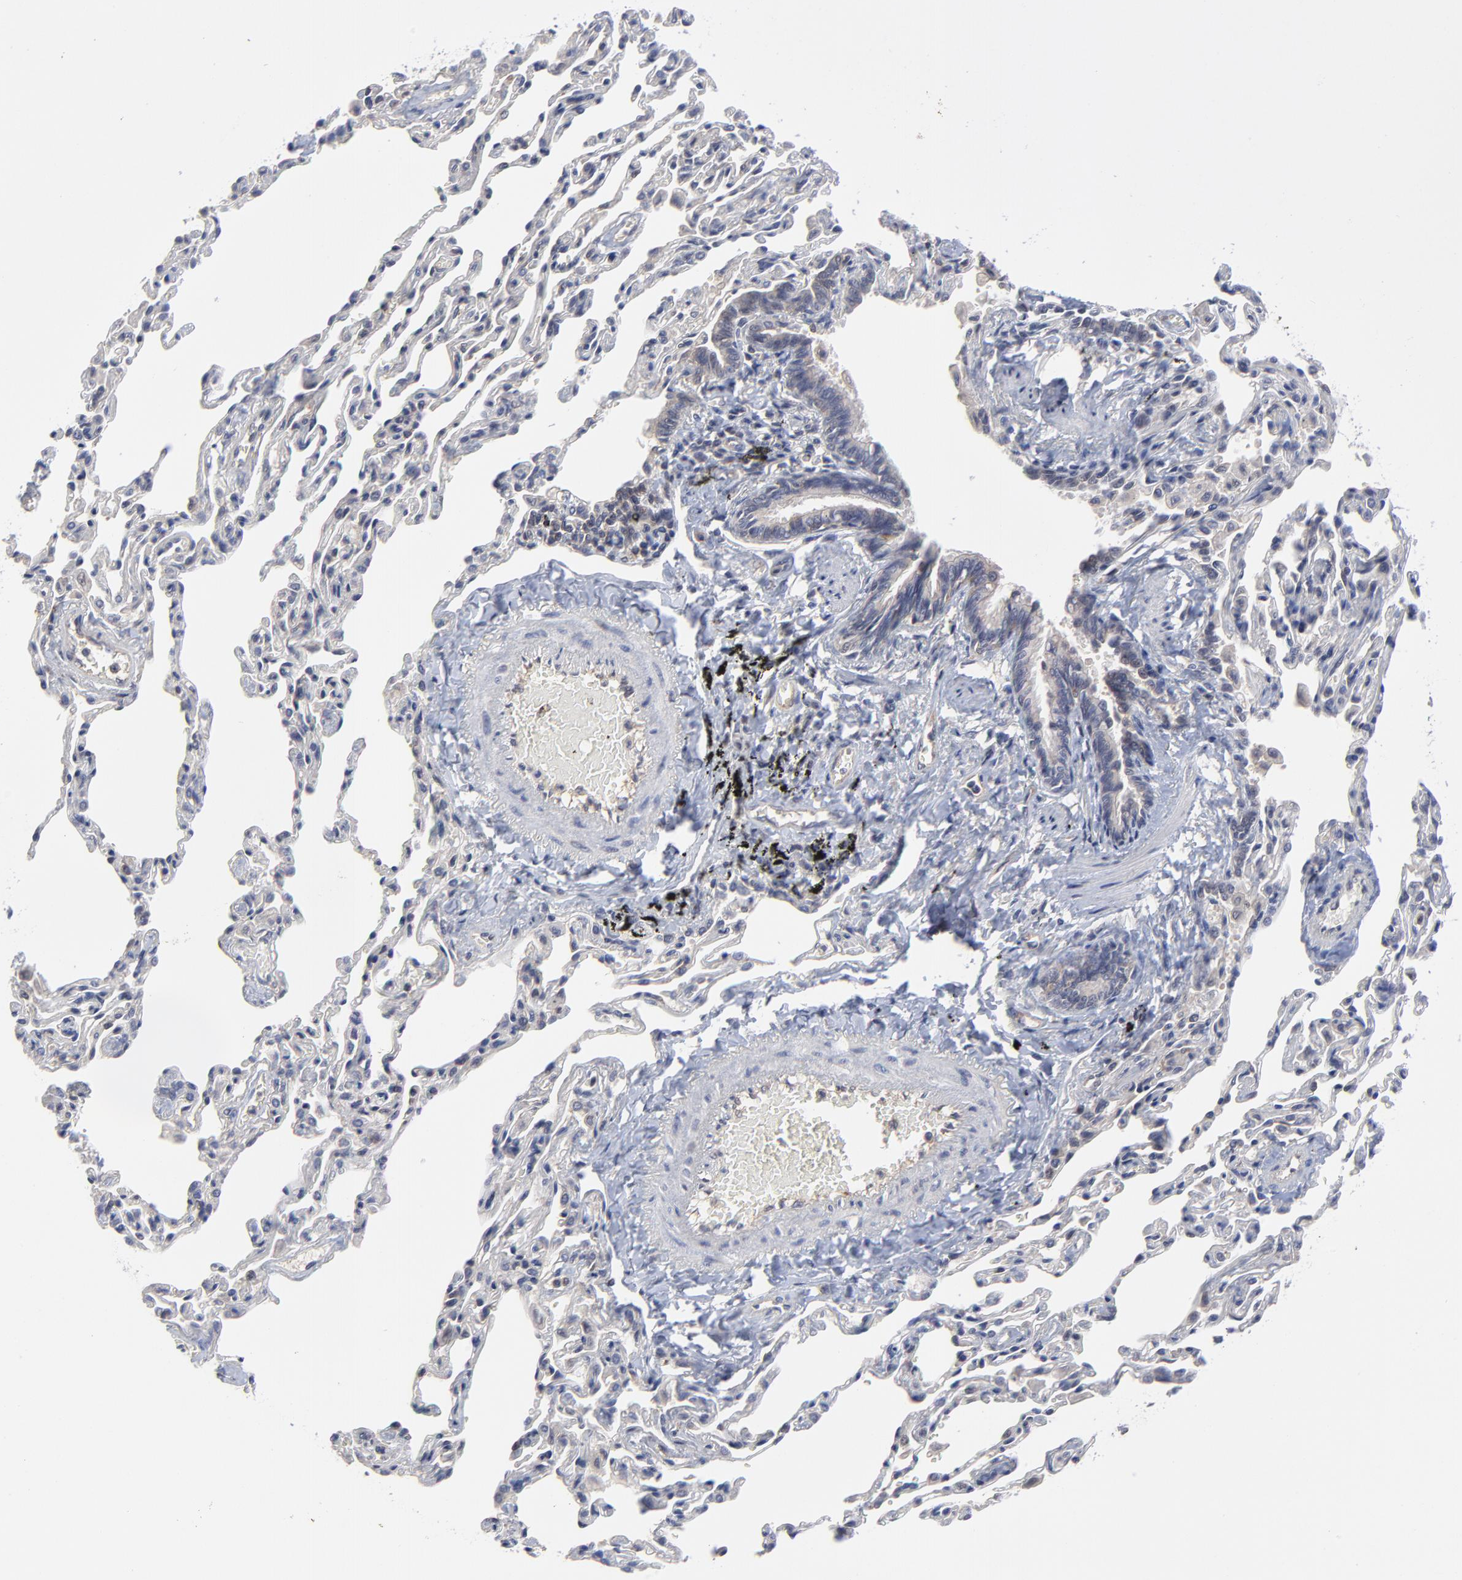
{"staining": {"intensity": "weak", "quantity": ">75%", "location": "cytoplasmic/membranous"}, "tissue": "bronchus", "cell_type": "Respiratory epithelial cells", "image_type": "normal", "snomed": [{"axis": "morphology", "description": "Normal tissue, NOS"}, {"axis": "topography", "description": "Cartilage tissue"}, {"axis": "topography", "description": "Bronchus"}, {"axis": "topography", "description": "Lung"}], "caption": "Human bronchus stained for a protein (brown) displays weak cytoplasmic/membranous positive staining in about >75% of respiratory epithelial cells.", "gene": "ZNF157", "patient": {"sex": "male", "age": 64}}